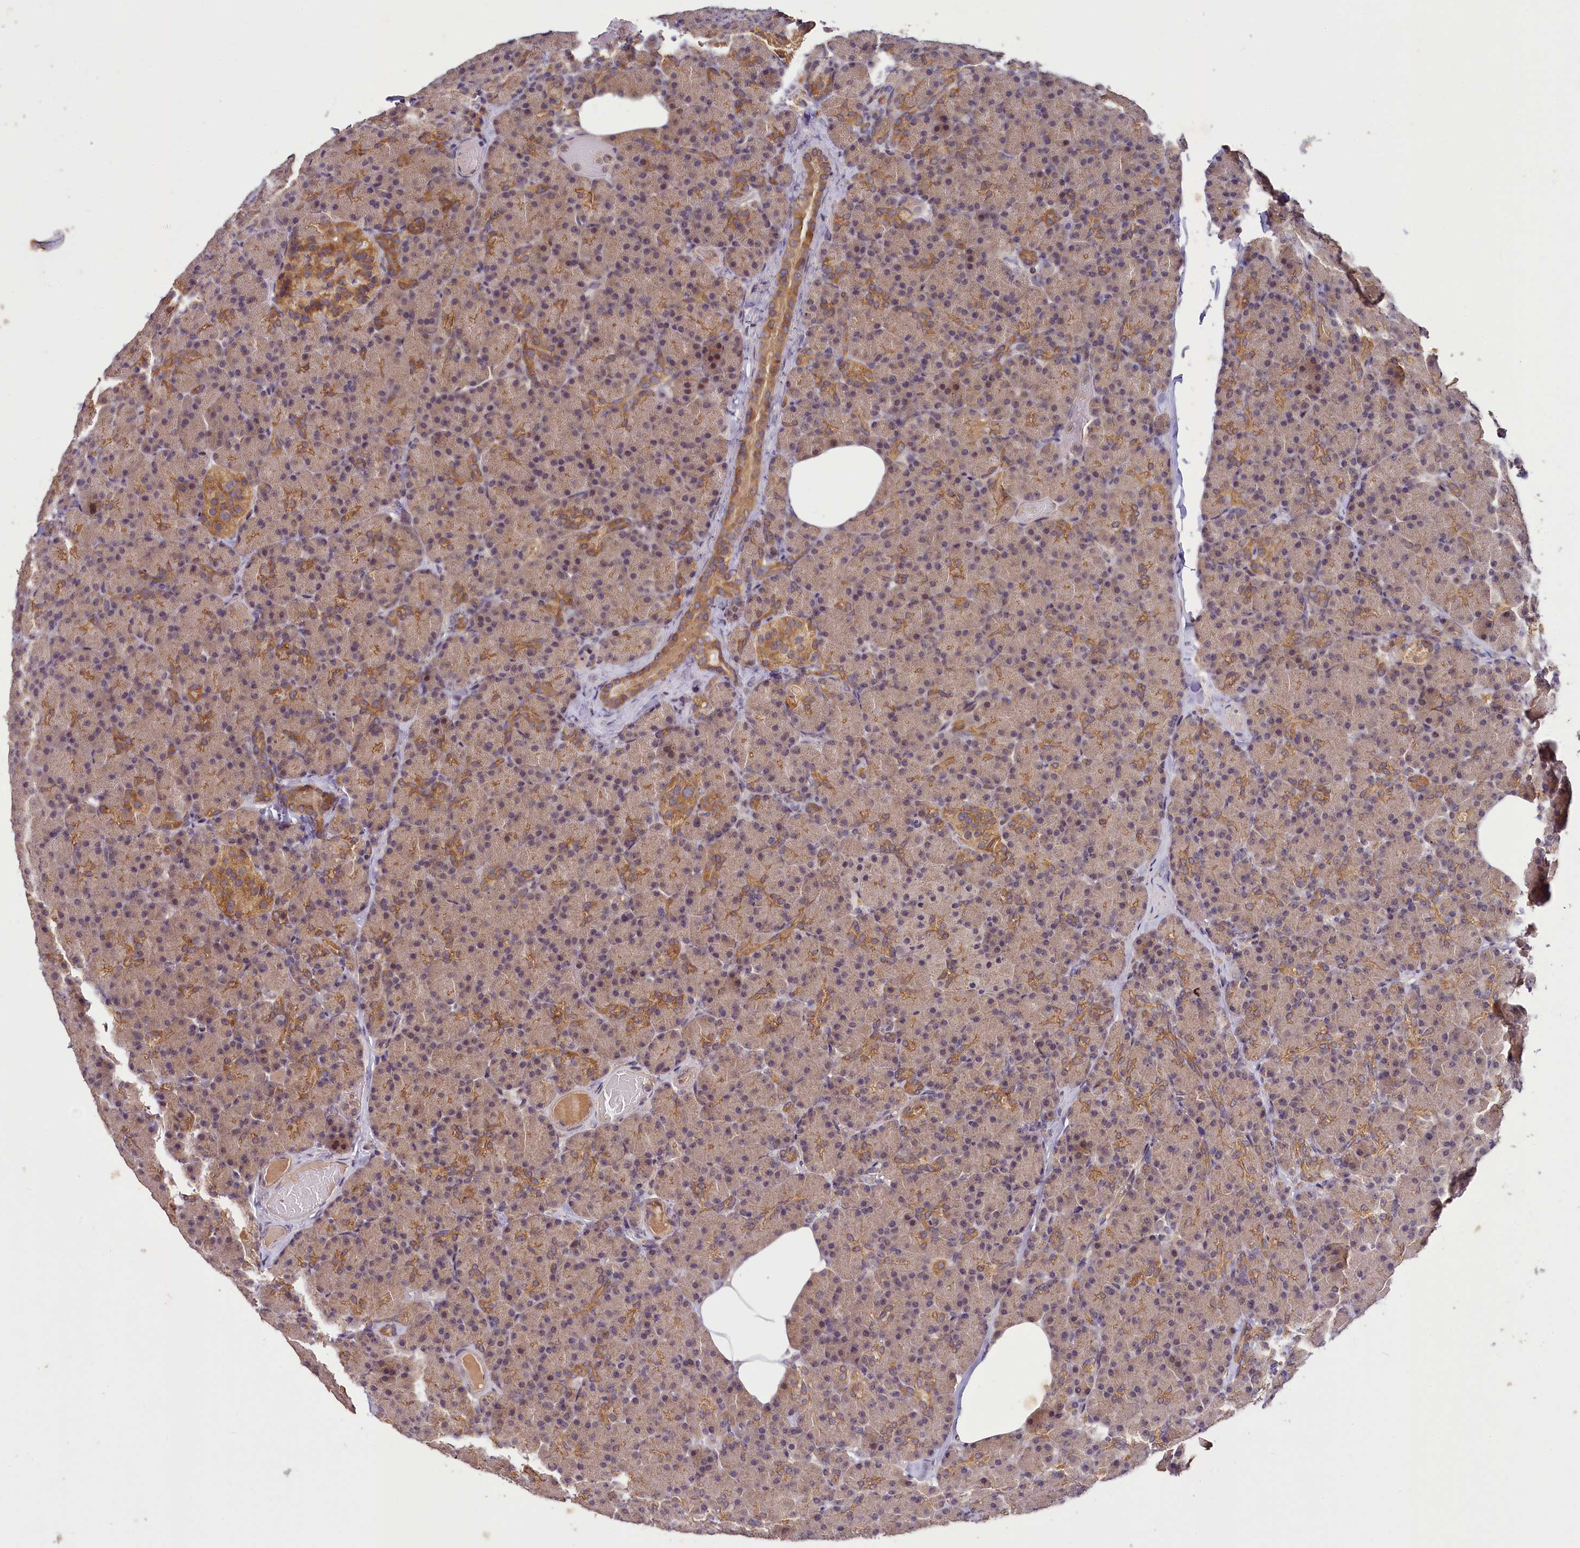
{"staining": {"intensity": "moderate", "quantity": ">75%", "location": "cytoplasmic/membranous"}, "tissue": "pancreas", "cell_type": "Exocrine glandular cells", "image_type": "normal", "snomed": [{"axis": "morphology", "description": "Normal tissue, NOS"}, {"axis": "topography", "description": "Pancreas"}], "caption": "This photomicrograph reveals IHC staining of unremarkable pancreas, with medium moderate cytoplasmic/membranous positivity in about >75% of exocrine glandular cells.", "gene": "TMEM39A", "patient": {"sex": "female", "age": 43}}